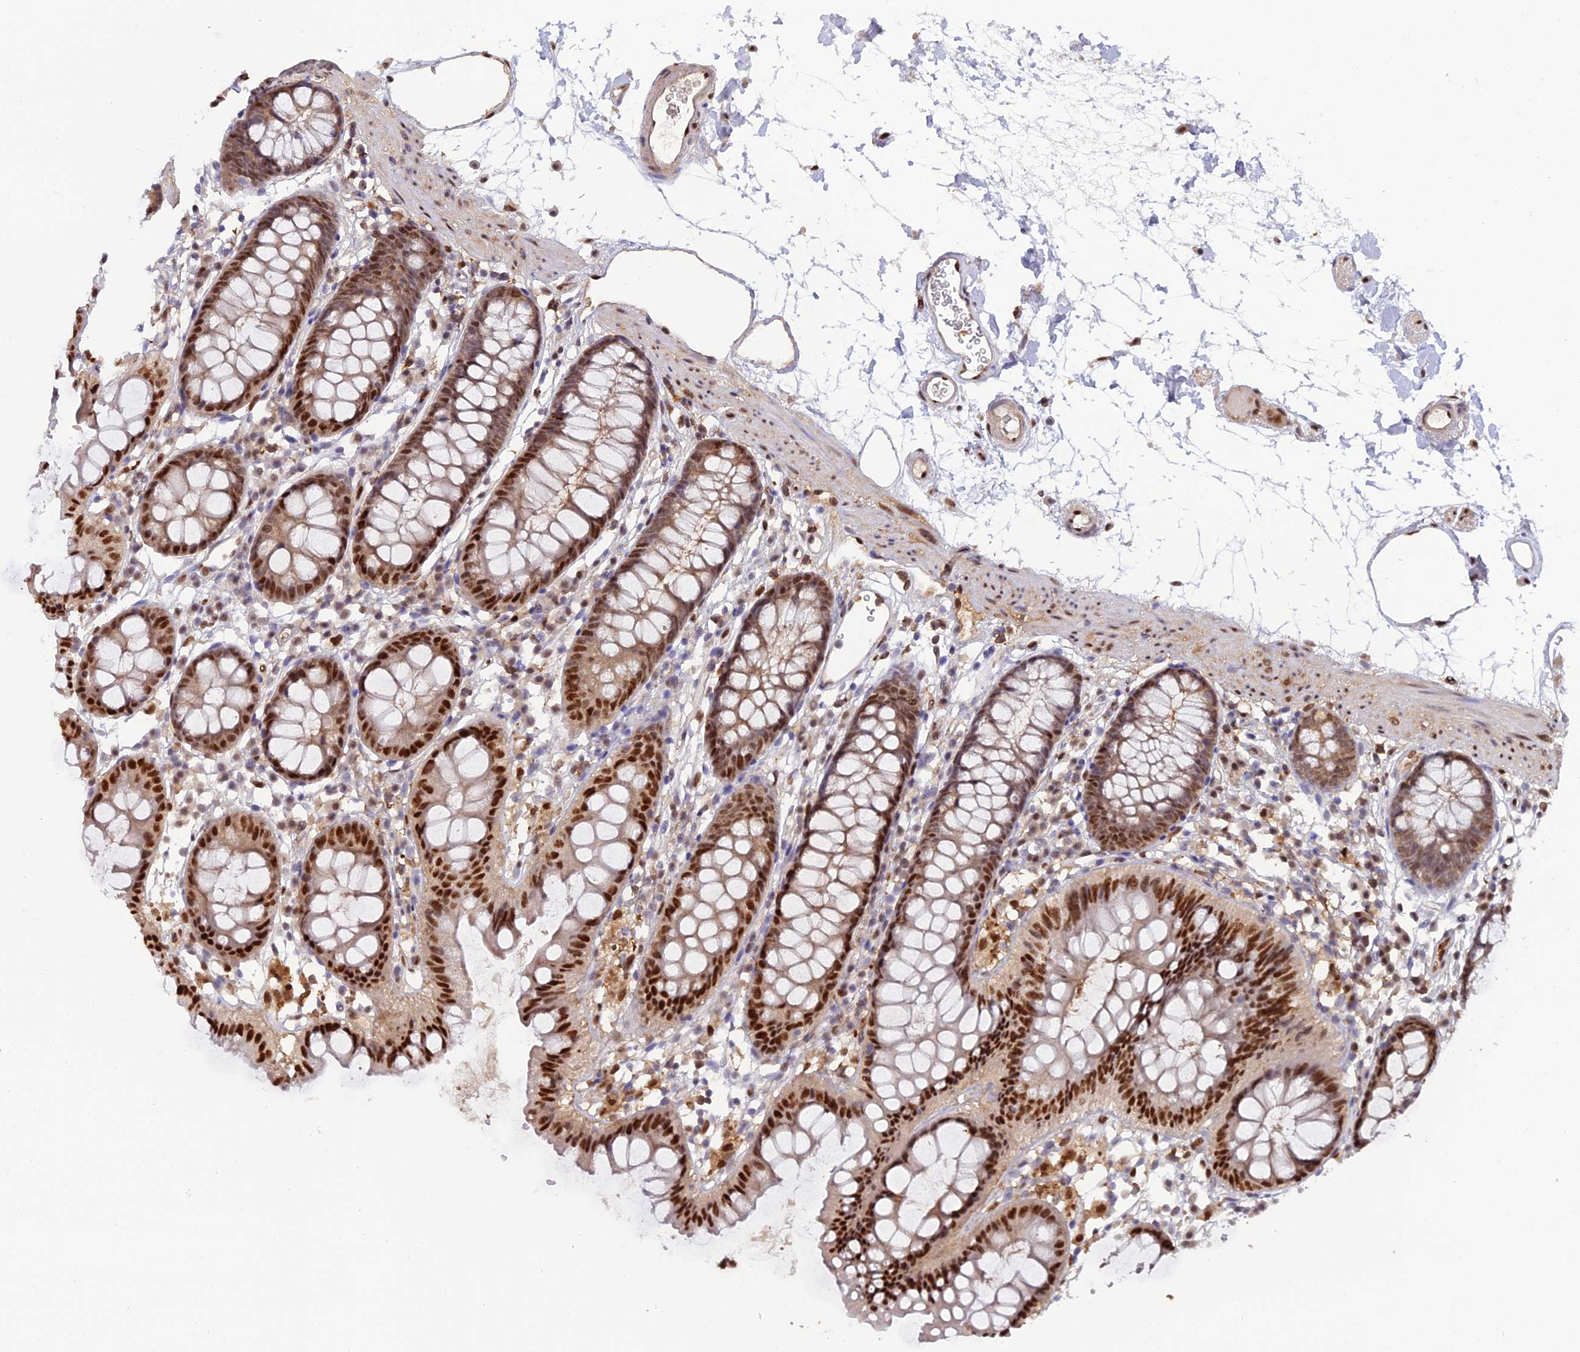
{"staining": {"intensity": "moderate", "quantity": ">75%", "location": "nuclear"}, "tissue": "colon", "cell_type": "Endothelial cells", "image_type": "normal", "snomed": [{"axis": "morphology", "description": "Normal tissue, NOS"}, {"axis": "topography", "description": "Colon"}], "caption": "An image showing moderate nuclear positivity in approximately >75% of endothelial cells in benign colon, as visualized by brown immunohistochemical staining.", "gene": "NPEPL1", "patient": {"sex": "female", "age": 84}}